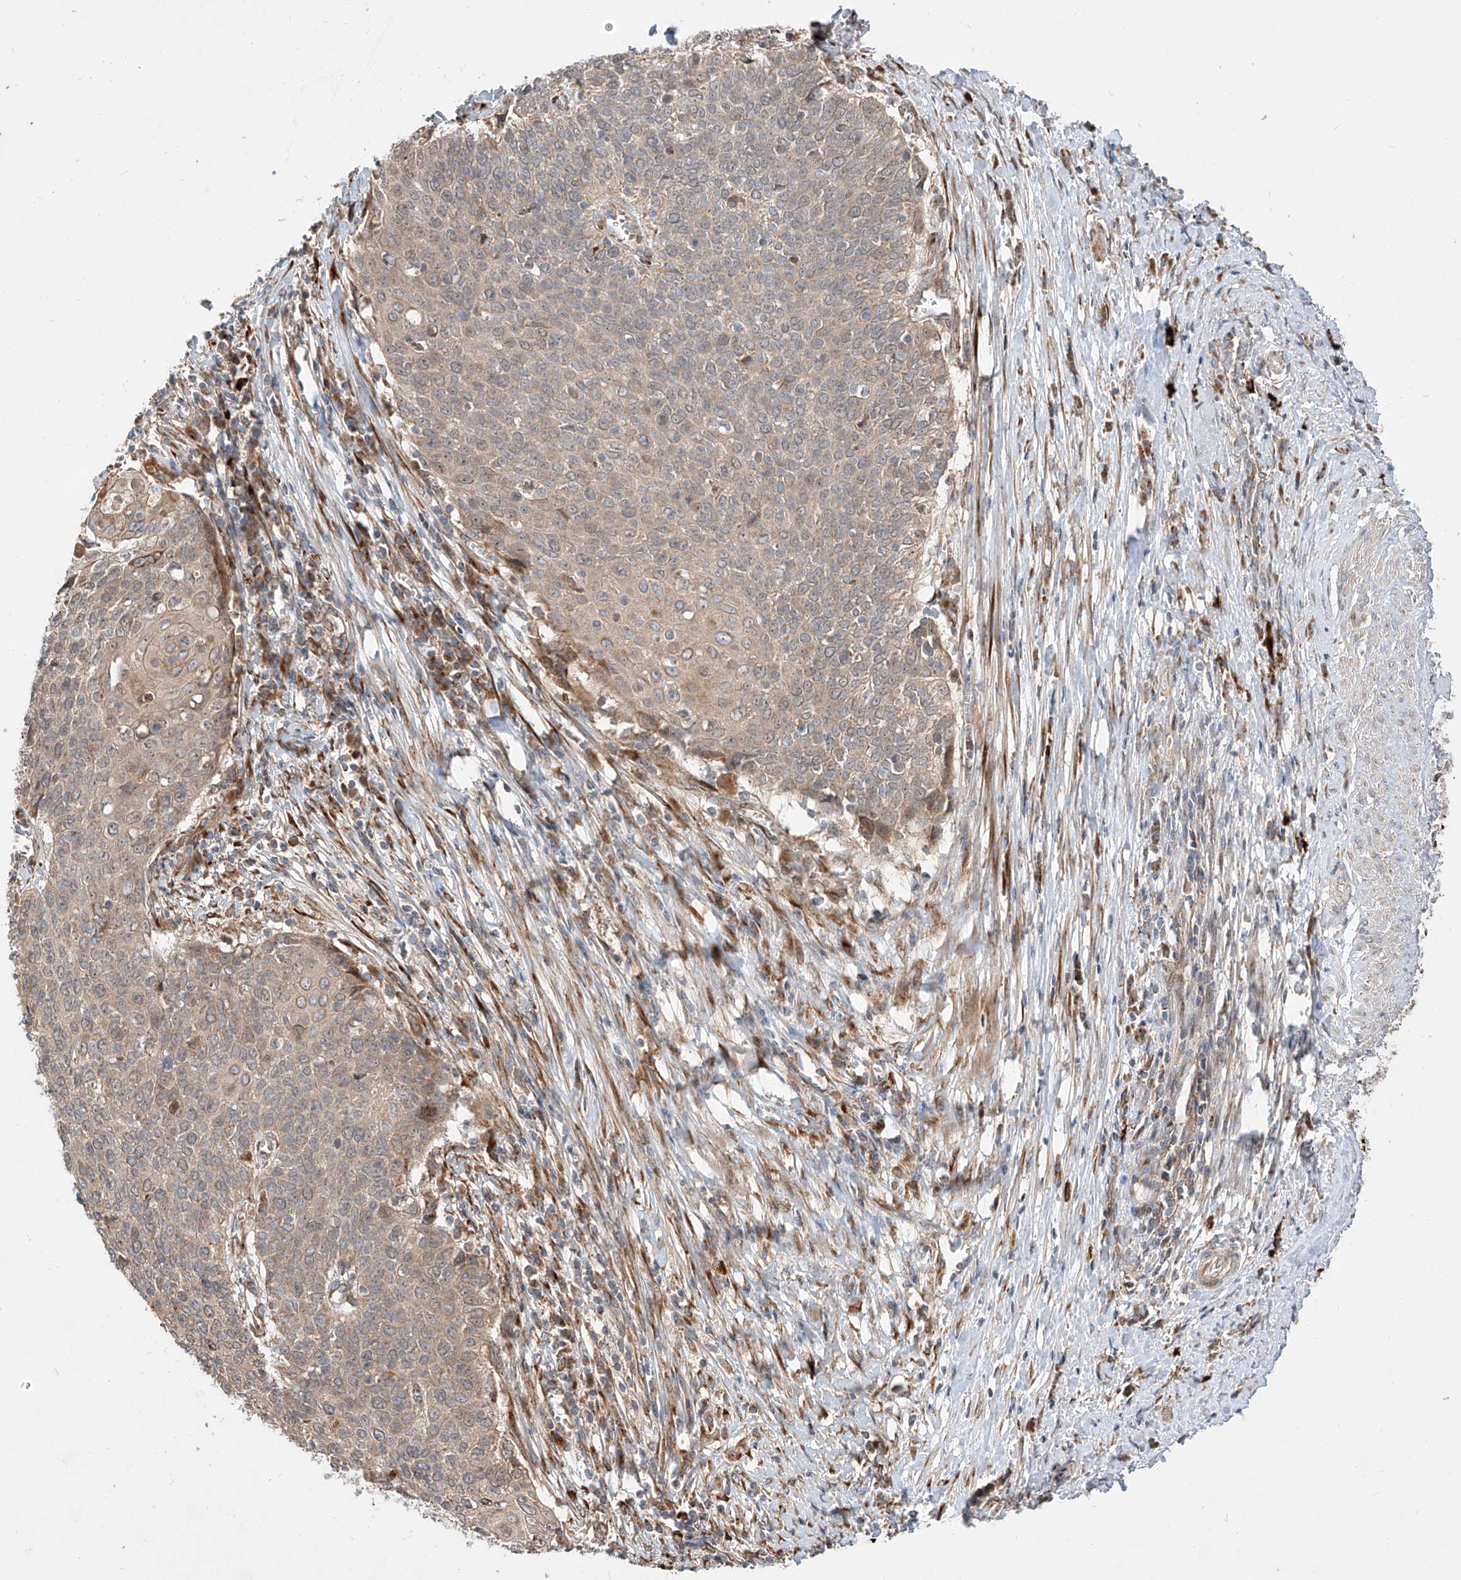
{"staining": {"intensity": "weak", "quantity": "<25%", "location": "cytoplasmic/membranous"}, "tissue": "cervical cancer", "cell_type": "Tumor cells", "image_type": "cancer", "snomed": [{"axis": "morphology", "description": "Squamous cell carcinoma, NOS"}, {"axis": "topography", "description": "Cervix"}], "caption": "DAB immunohistochemical staining of human cervical cancer (squamous cell carcinoma) demonstrates no significant expression in tumor cells.", "gene": "DIRAS3", "patient": {"sex": "female", "age": 39}}